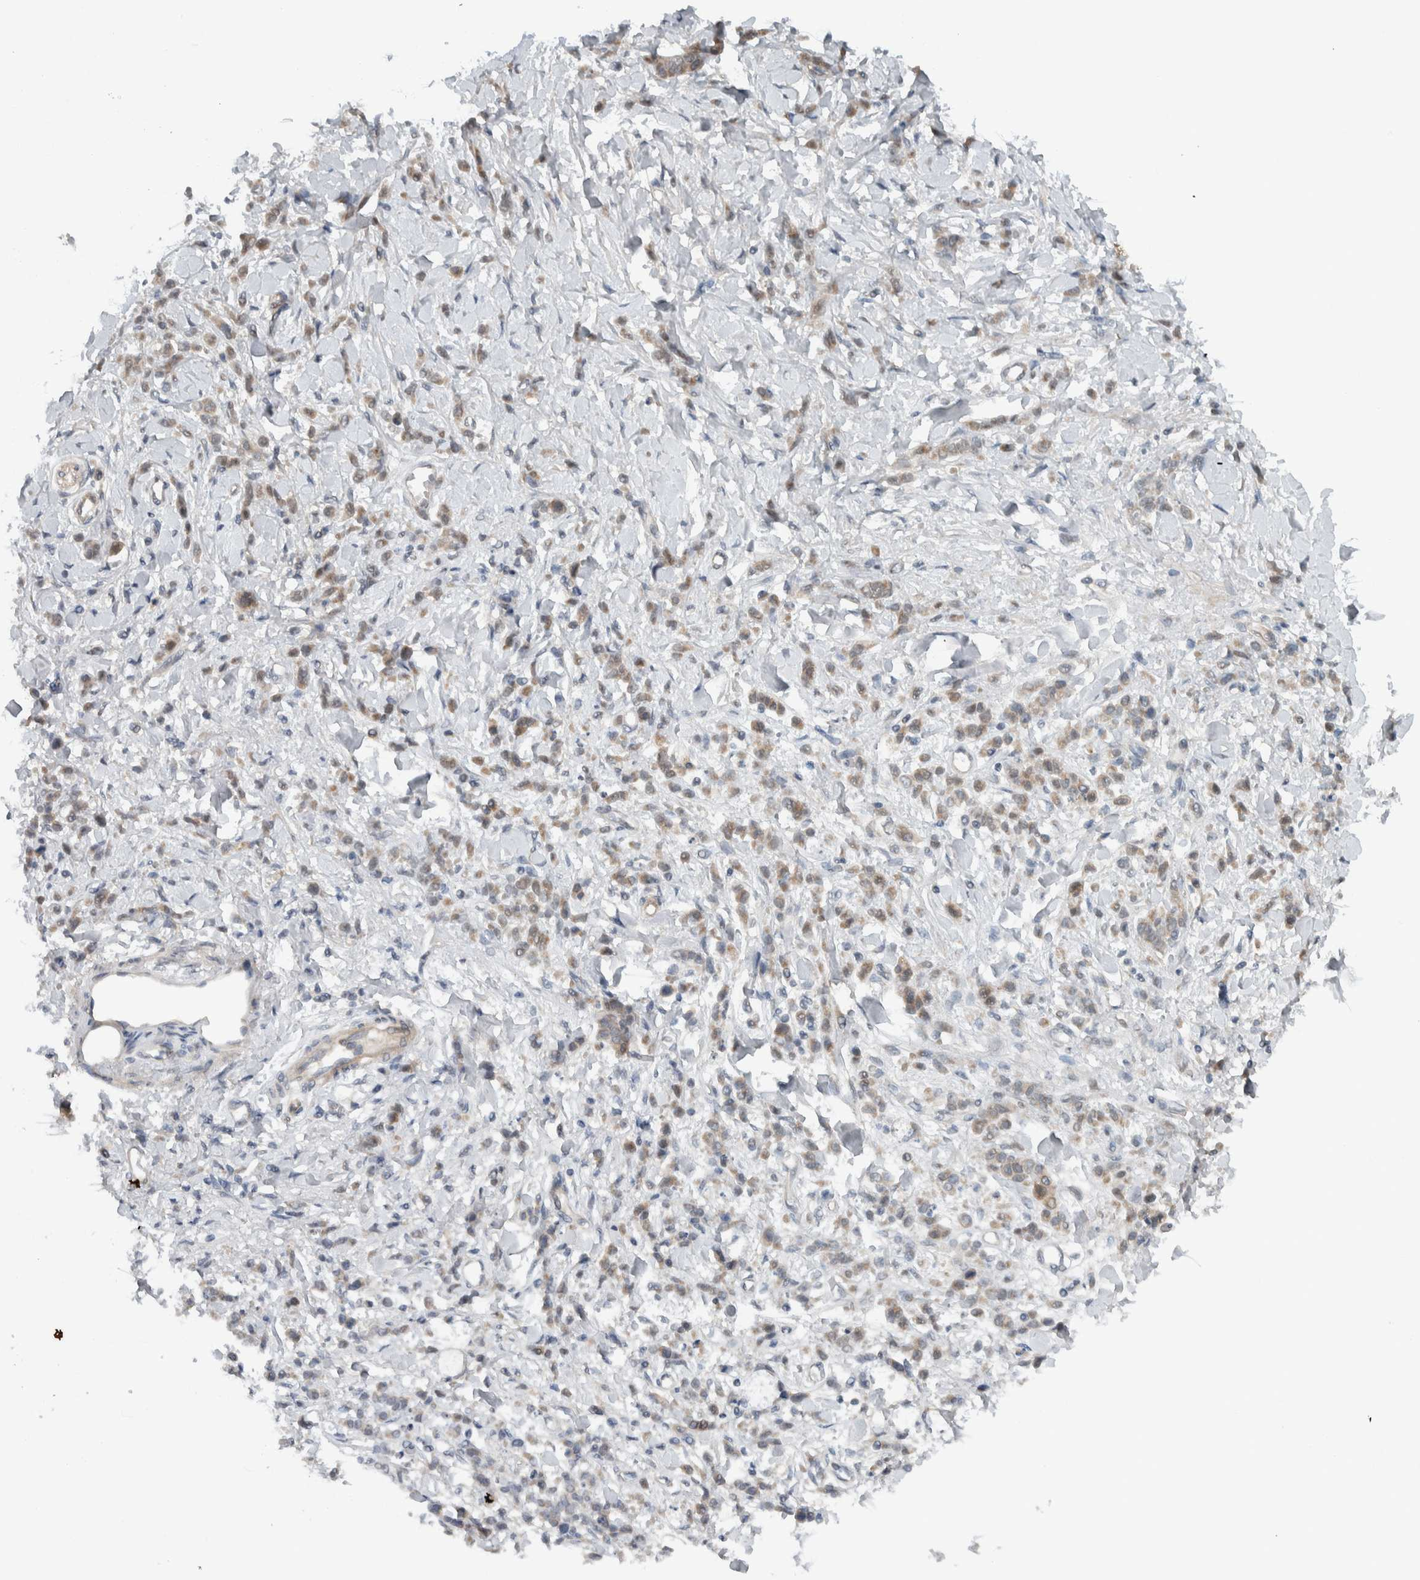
{"staining": {"intensity": "weak", "quantity": "25%-75%", "location": "cytoplasmic/membranous"}, "tissue": "stomach cancer", "cell_type": "Tumor cells", "image_type": "cancer", "snomed": [{"axis": "morphology", "description": "Normal tissue, NOS"}, {"axis": "morphology", "description": "Adenocarcinoma, NOS"}, {"axis": "topography", "description": "Stomach"}], "caption": "Brown immunohistochemical staining in human stomach cancer exhibits weak cytoplasmic/membranous expression in about 25%-75% of tumor cells.", "gene": "KLHL6", "patient": {"sex": "male", "age": 82}}